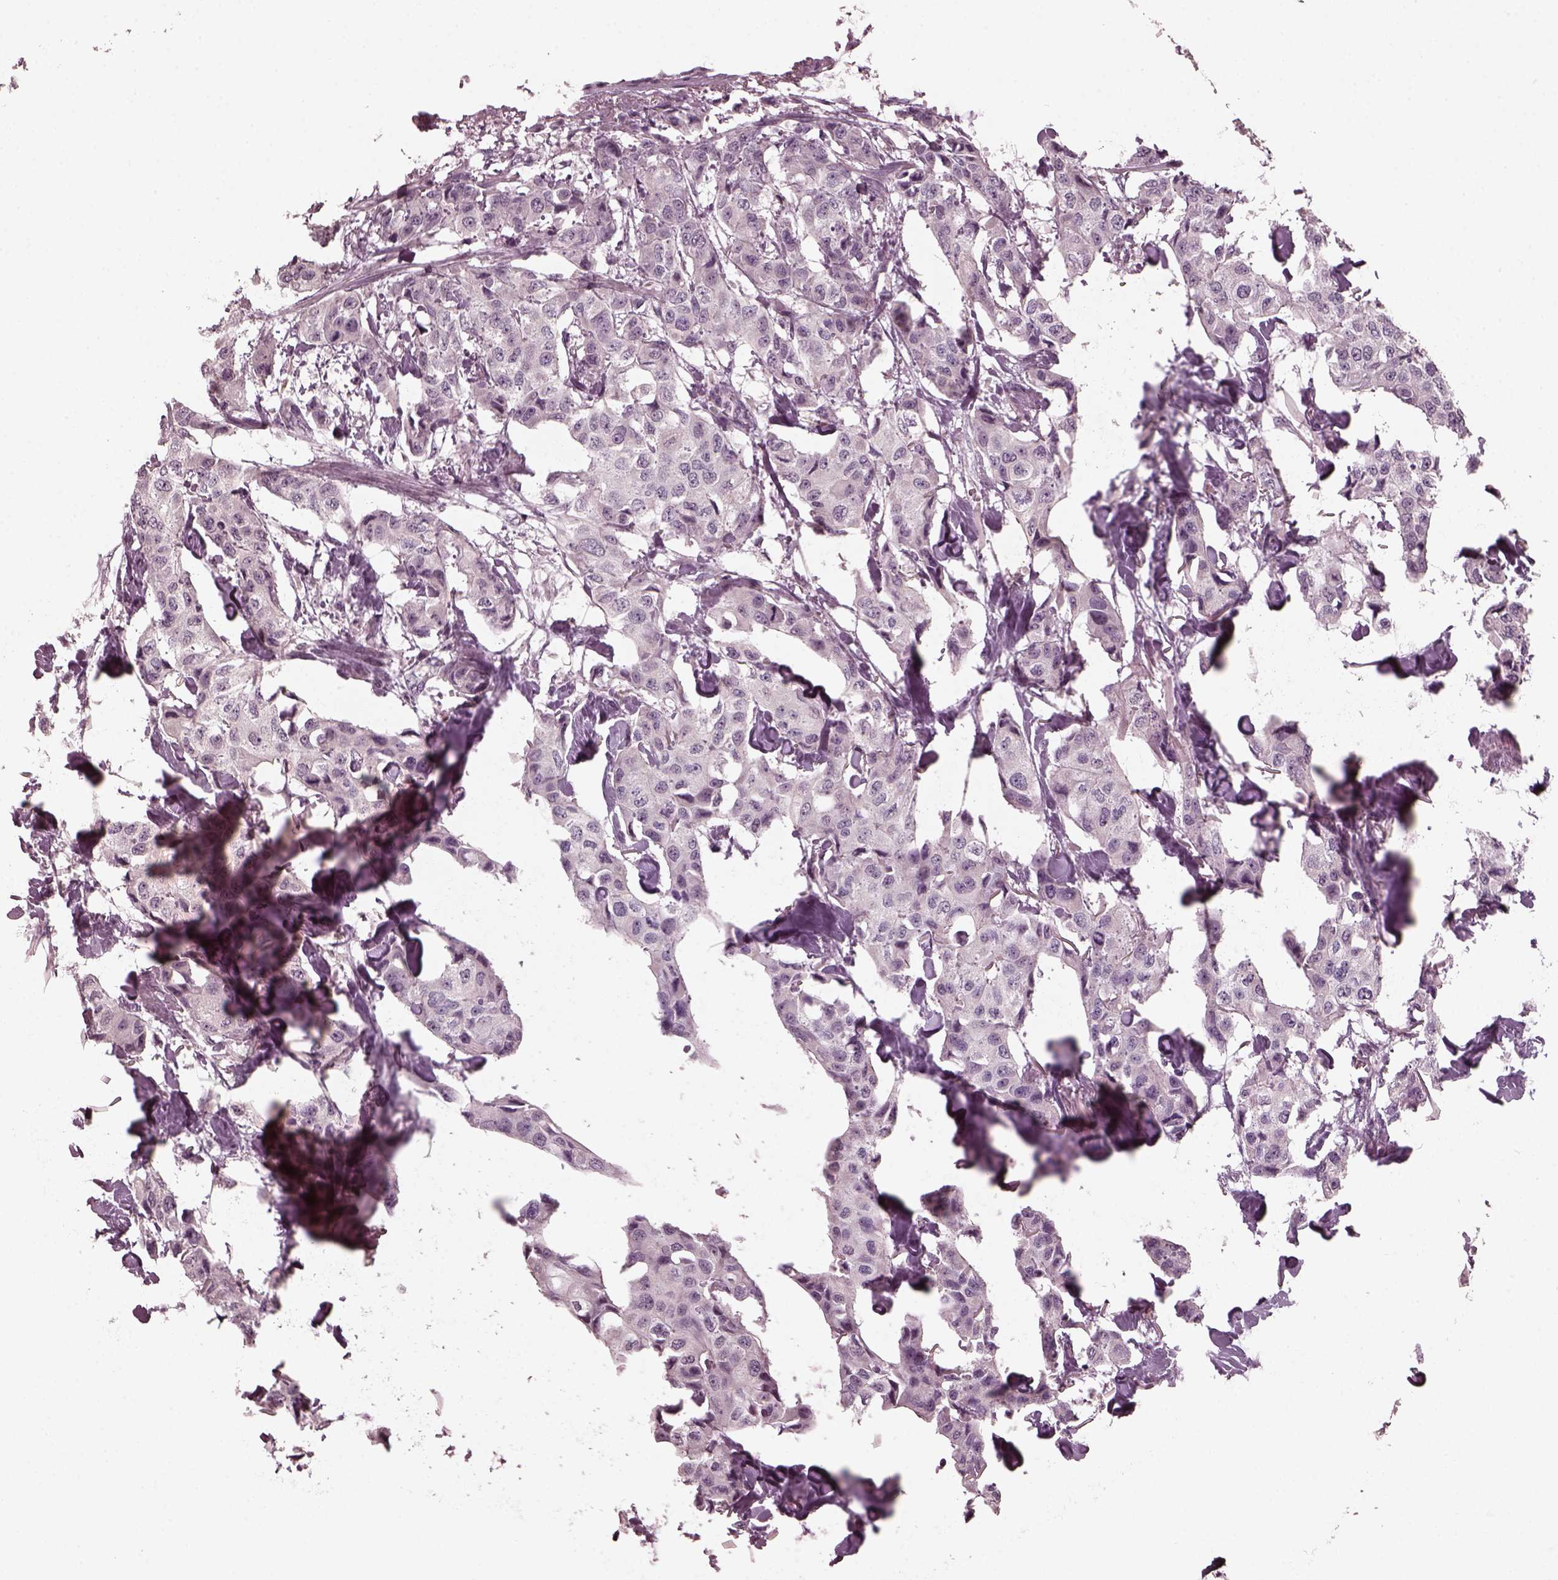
{"staining": {"intensity": "negative", "quantity": "none", "location": "none"}, "tissue": "breast cancer", "cell_type": "Tumor cells", "image_type": "cancer", "snomed": [{"axis": "morphology", "description": "Duct carcinoma"}, {"axis": "topography", "description": "Breast"}], "caption": "A high-resolution micrograph shows immunohistochemistry (IHC) staining of breast infiltrating ductal carcinoma, which displays no significant positivity in tumor cells.", "gene": "RCVRN", "patient": {"sex": "female", "age": 80}}